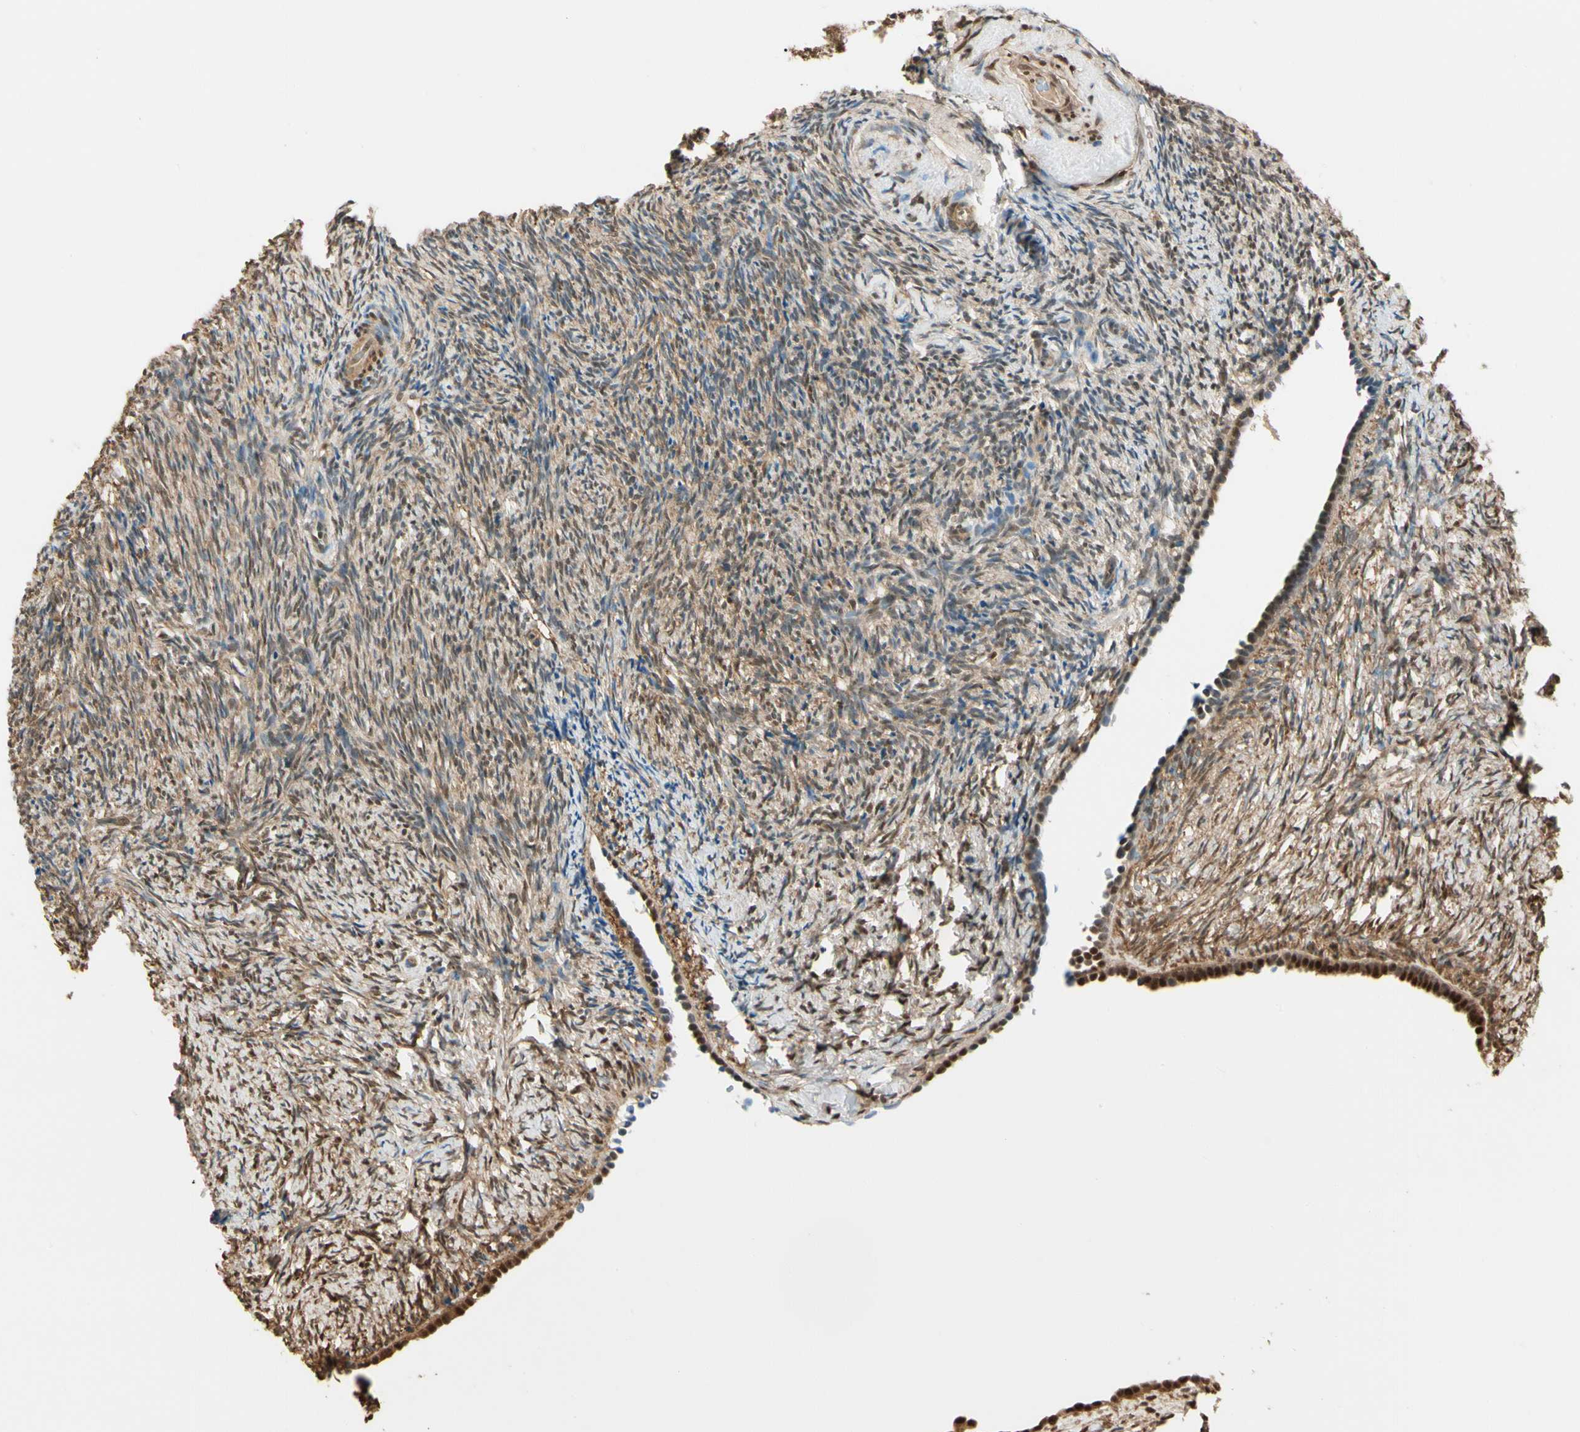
{"staining": {"intensity": "moderate", "quantity": ">75%", "location": "cytoplasmic/membranous,nuclear"}, "tissue": "ovary", "cell_type": "Ovarian stroma cells", "image_type": "normal", "snomed": [{"axis": "morphology", "description": "Normal tissue, NOS"}, {"axis": "topography", "description": "Ovary"}], "caption": "Ovary was stained to show a protein in brown. There is medium levels of moderate cytoplasmic/membranous,nuclear expression in approximately >75% of ovarian stroma cells. (DAB IHC with brightfield microscopy, high magnification).", "gene": "PNCK", "patient": {"sex": "female", "age": 60}}